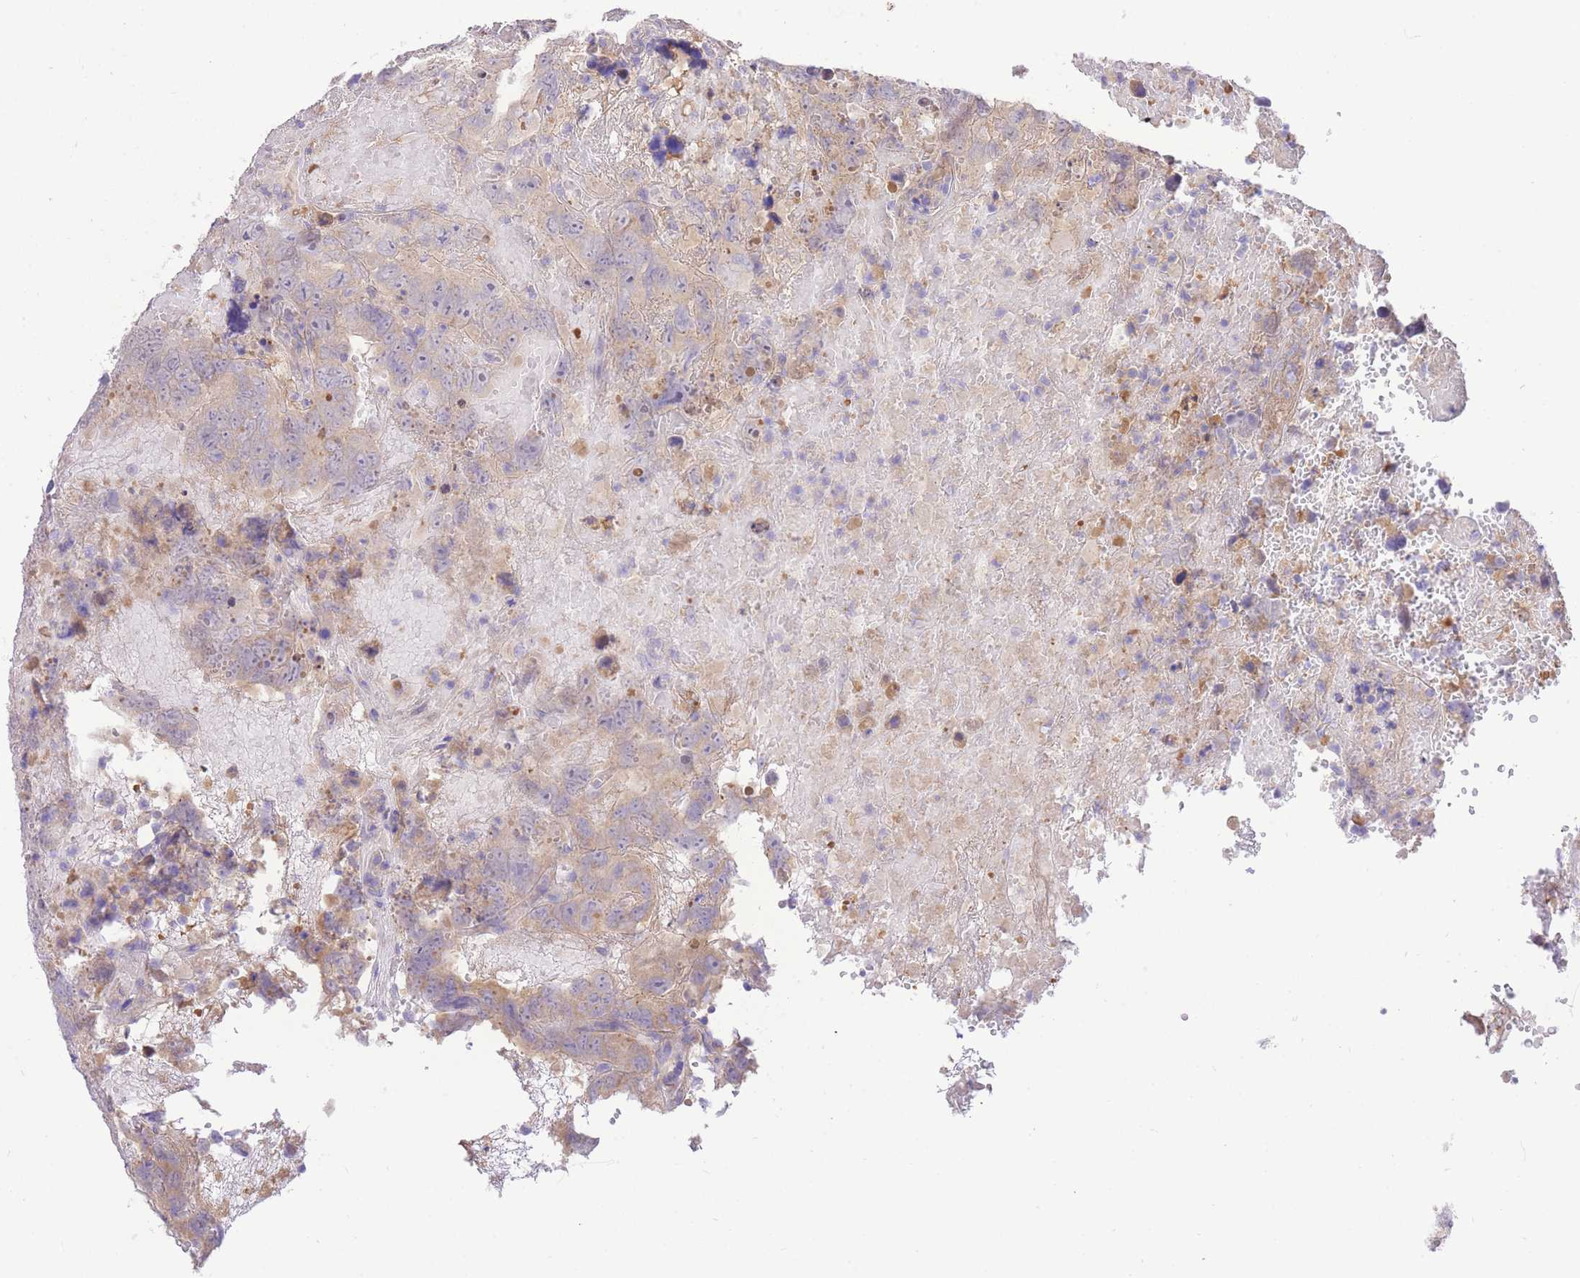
{"staining": {"intensity": "weak", "quantity": ">75%", "location": "cytoplasmic/membranous"}, "tissue": "testis cancer", "cell_type": "Tumor cells", "image_type": "cancer", "snomed": [{"axis": "morphology", "description": "Carcinoma, Embryonal, NOS"}, {"axis": "topography", "description": "Testis"}], "caption": "Embryonal carcinoma (testis) stained for a protein (brown) shows weak cytoplasmic/membranous positive staining in approximately >75% of tumor cells.", "gene": "LIPH", "patient": {"sex": "male", "age": 45}}